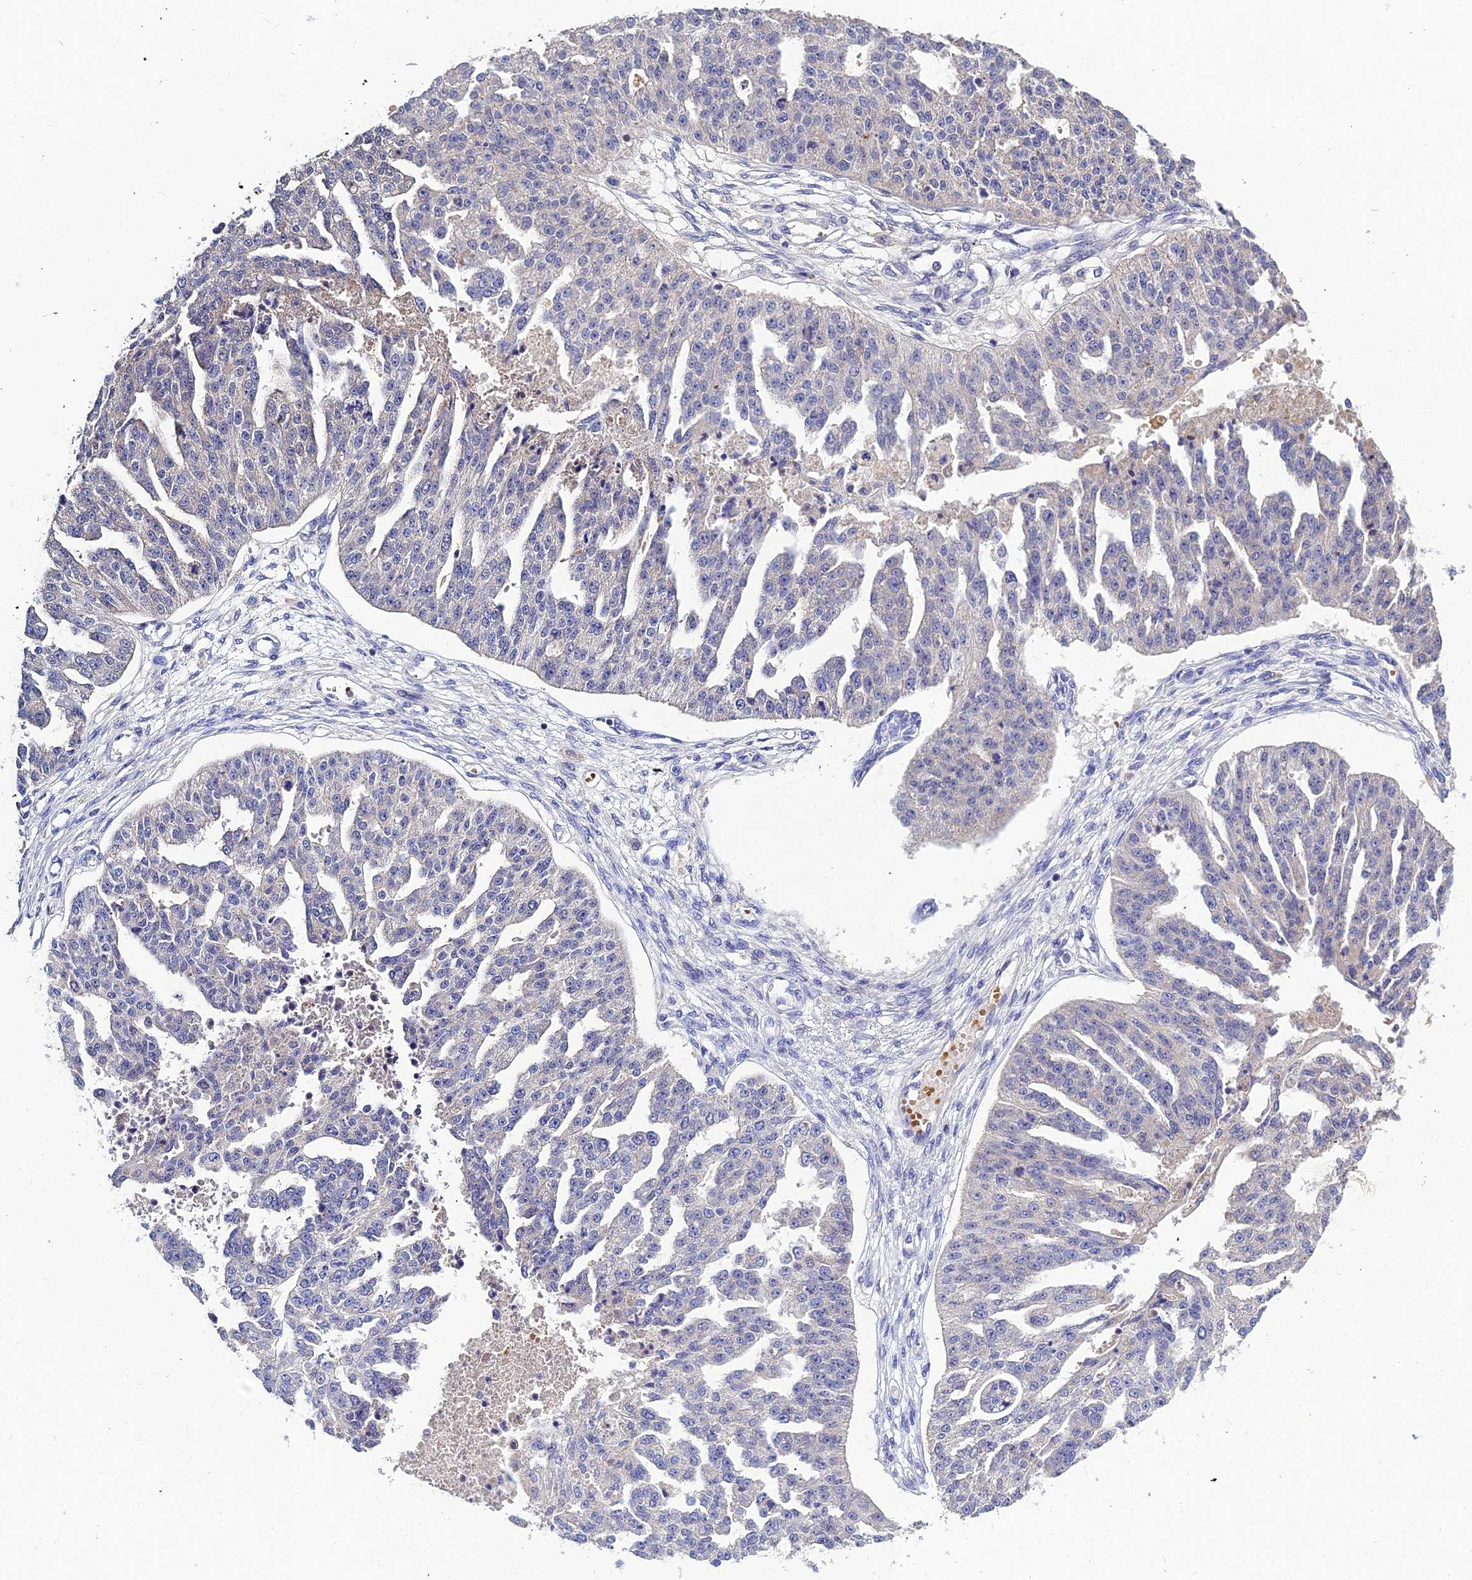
{"staining": {"intensity": "negative", "quantity": "none", "location": "none"}, "tissue": "ovarian cancer", "cell_type": "Tumor cells", "image_type": "cancer", "snomed": [{"axis": "morphology", "description": "Cystadenocarcinoma, serous, NOS"}, {"axis": "topography", "description": "Ovary"}], "caption": "Ovarian cancer was stained to show a protein in brown. There is no significant staining in tumor cells. (DAB immunohistochemistry (IHC) with hematoxylin counter stain).", "gene": "DMRTA1", "patient": {"sex": "female", "age": 58}}